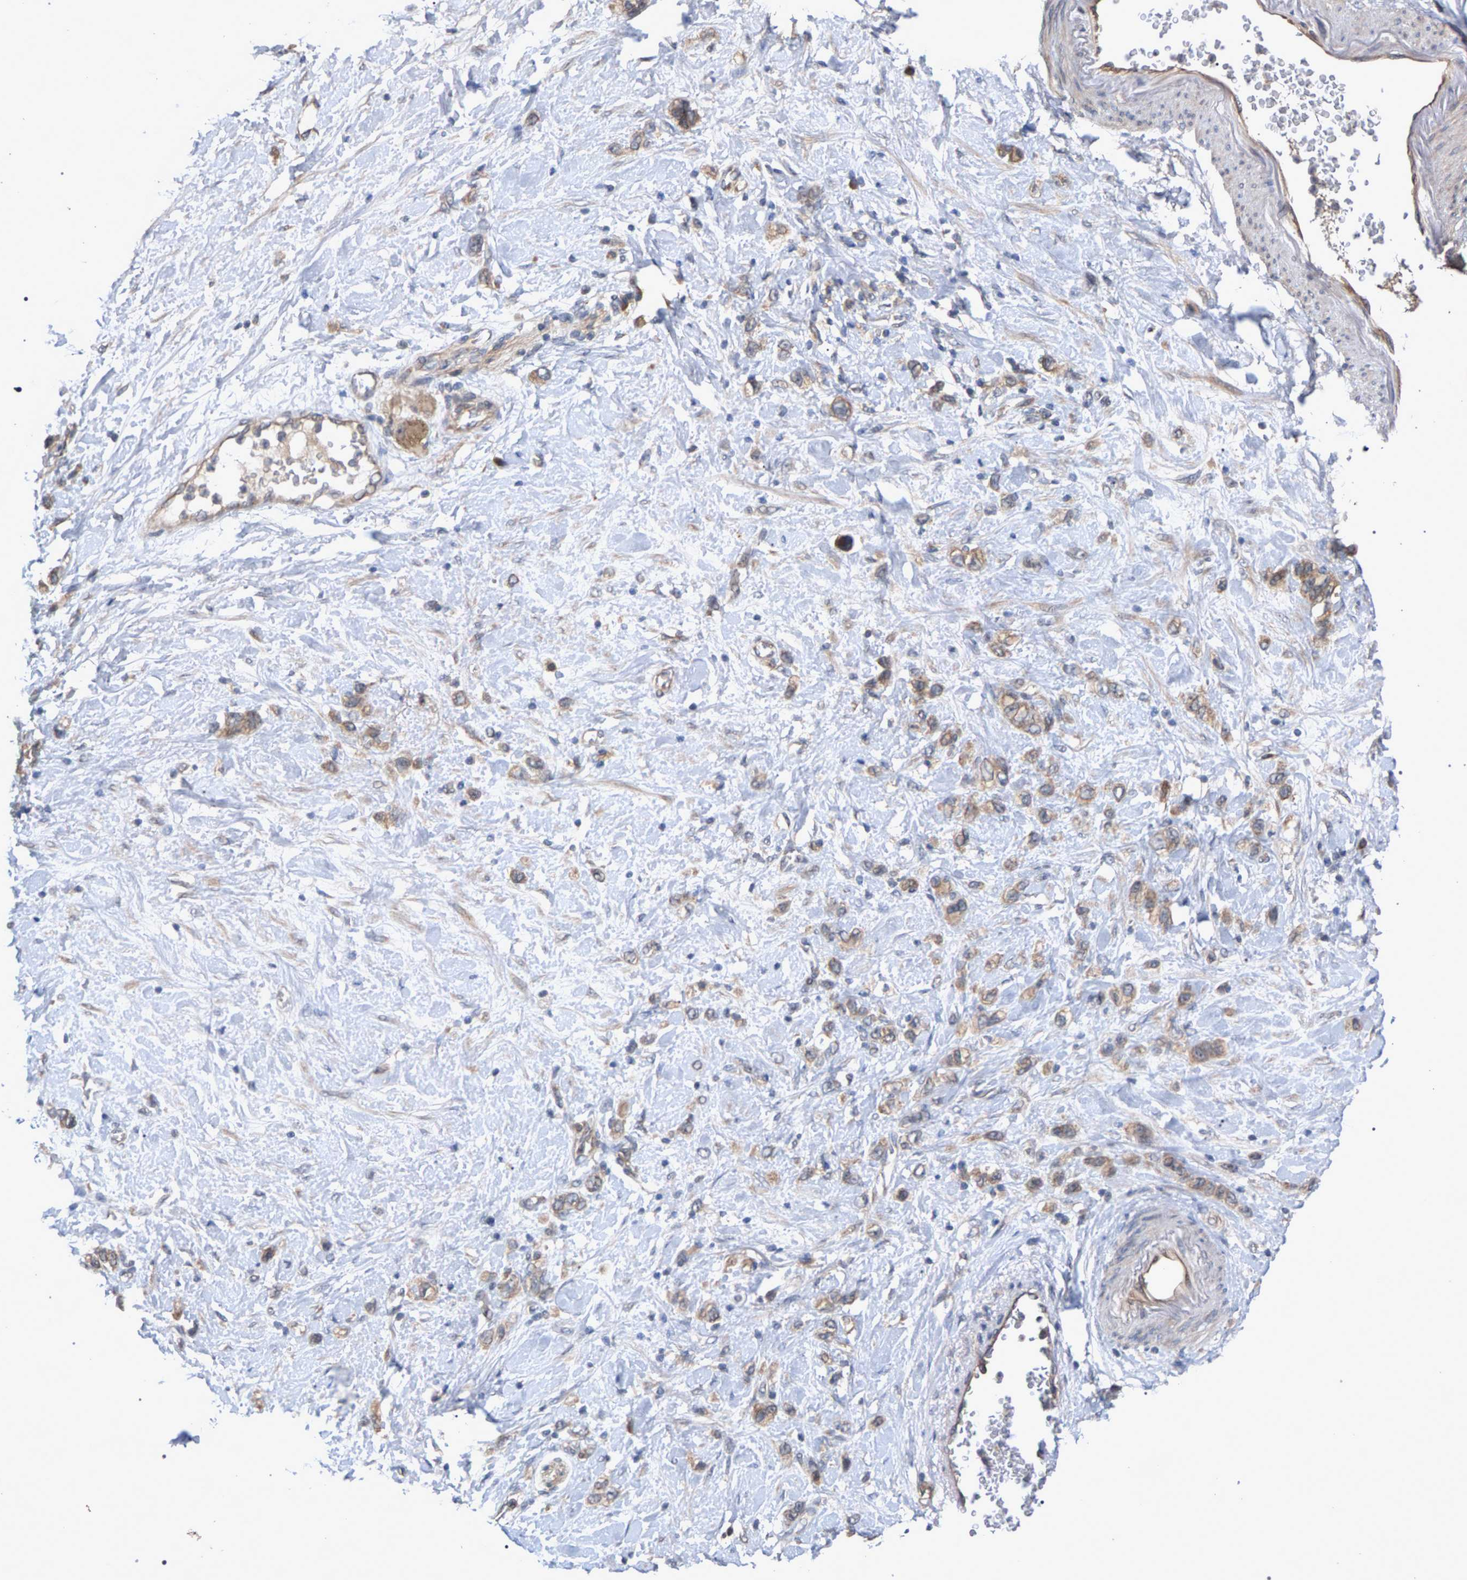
{"staining": {"intensity": "weak", "quantity": ">75%", "location": "cytoplasmic/membranous"}, "tissue": "stomach cancer", "cell_type": "Tumor cells", "image_type": "cancer", "snomed": [{"axis": "morphology", "description": "Adenocarcinoma, NOS"}, {"axis": "morphology", "description": "Adenocarcinoma, High grade"}, {"axis": "topography", "description": "Stomach, upper"}, {"axis": "topography", "description": "Stomach, lower"}], "caption": "Stomach adenocarcinoma (high-grade) was stained to show a protein in brown. There is low levels of weak cytoplasmic/membranous staining in about >75% of tumor cells.", "gene": "SLC4A4", "patient": {"sex": "female", "age": 65}}